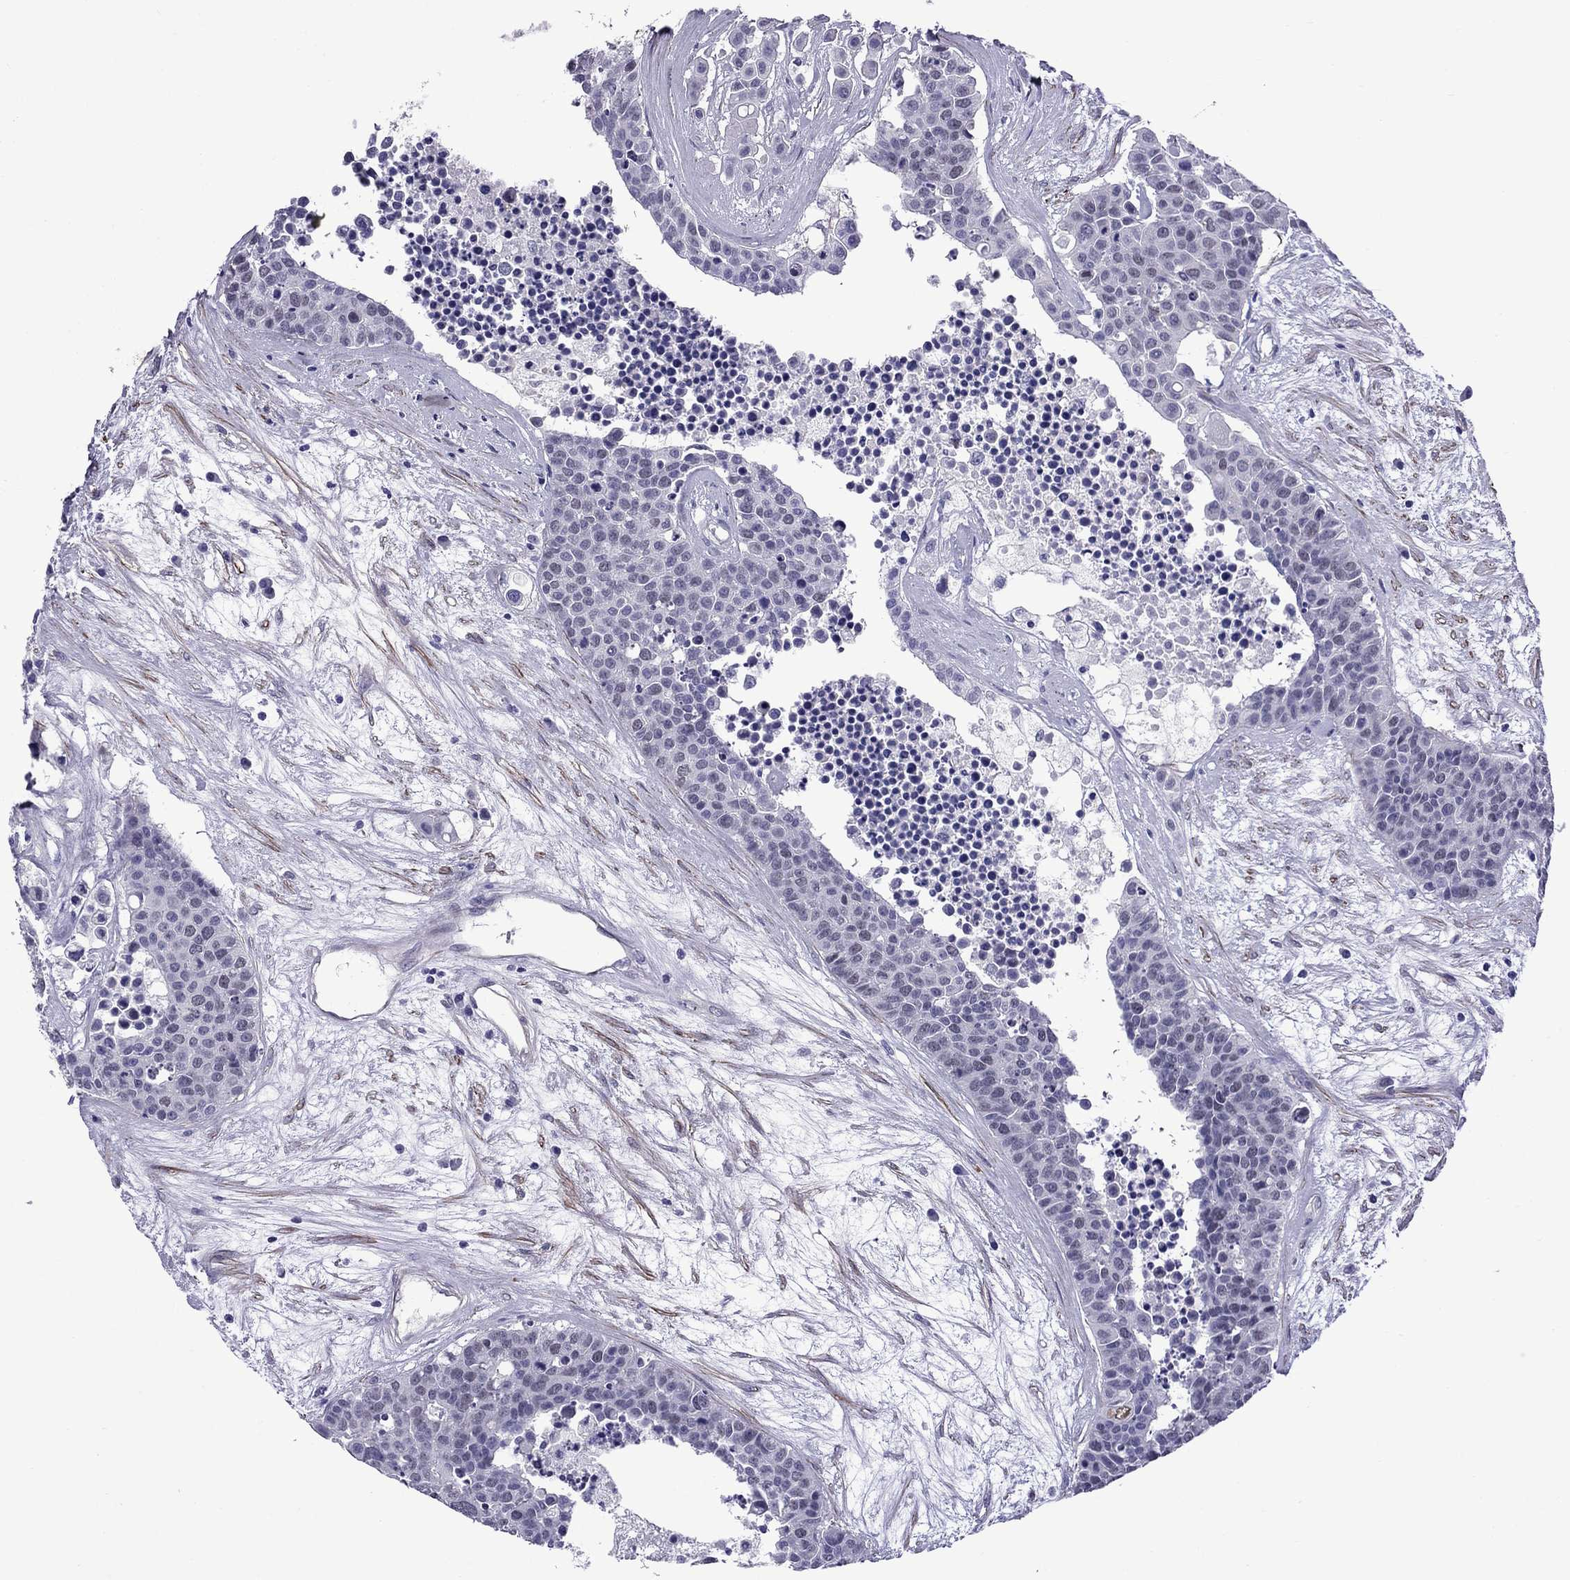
{"staining": {"intensity": "negative", "quantity": "none", "location": "none"}, "tissue": "carcinoid", "cell_type": "Tumor cells", "image_type": "cancer", "snomed": [{"axis": "morphology", "description": "Carcinoid, malignant, NOS"}, {"axis": "topography", "description": "Colon"}], "caption": "Immunohistochemistry (IHC) photomicrograph of neoplastic tissue: carcinoid stained with DAB (3,3'-diaminobenzidine) demonstrates no significant protein staining in tumor cells.", "gene": "CHRNA5", "patient": {"sex": "male", "age": 81}}